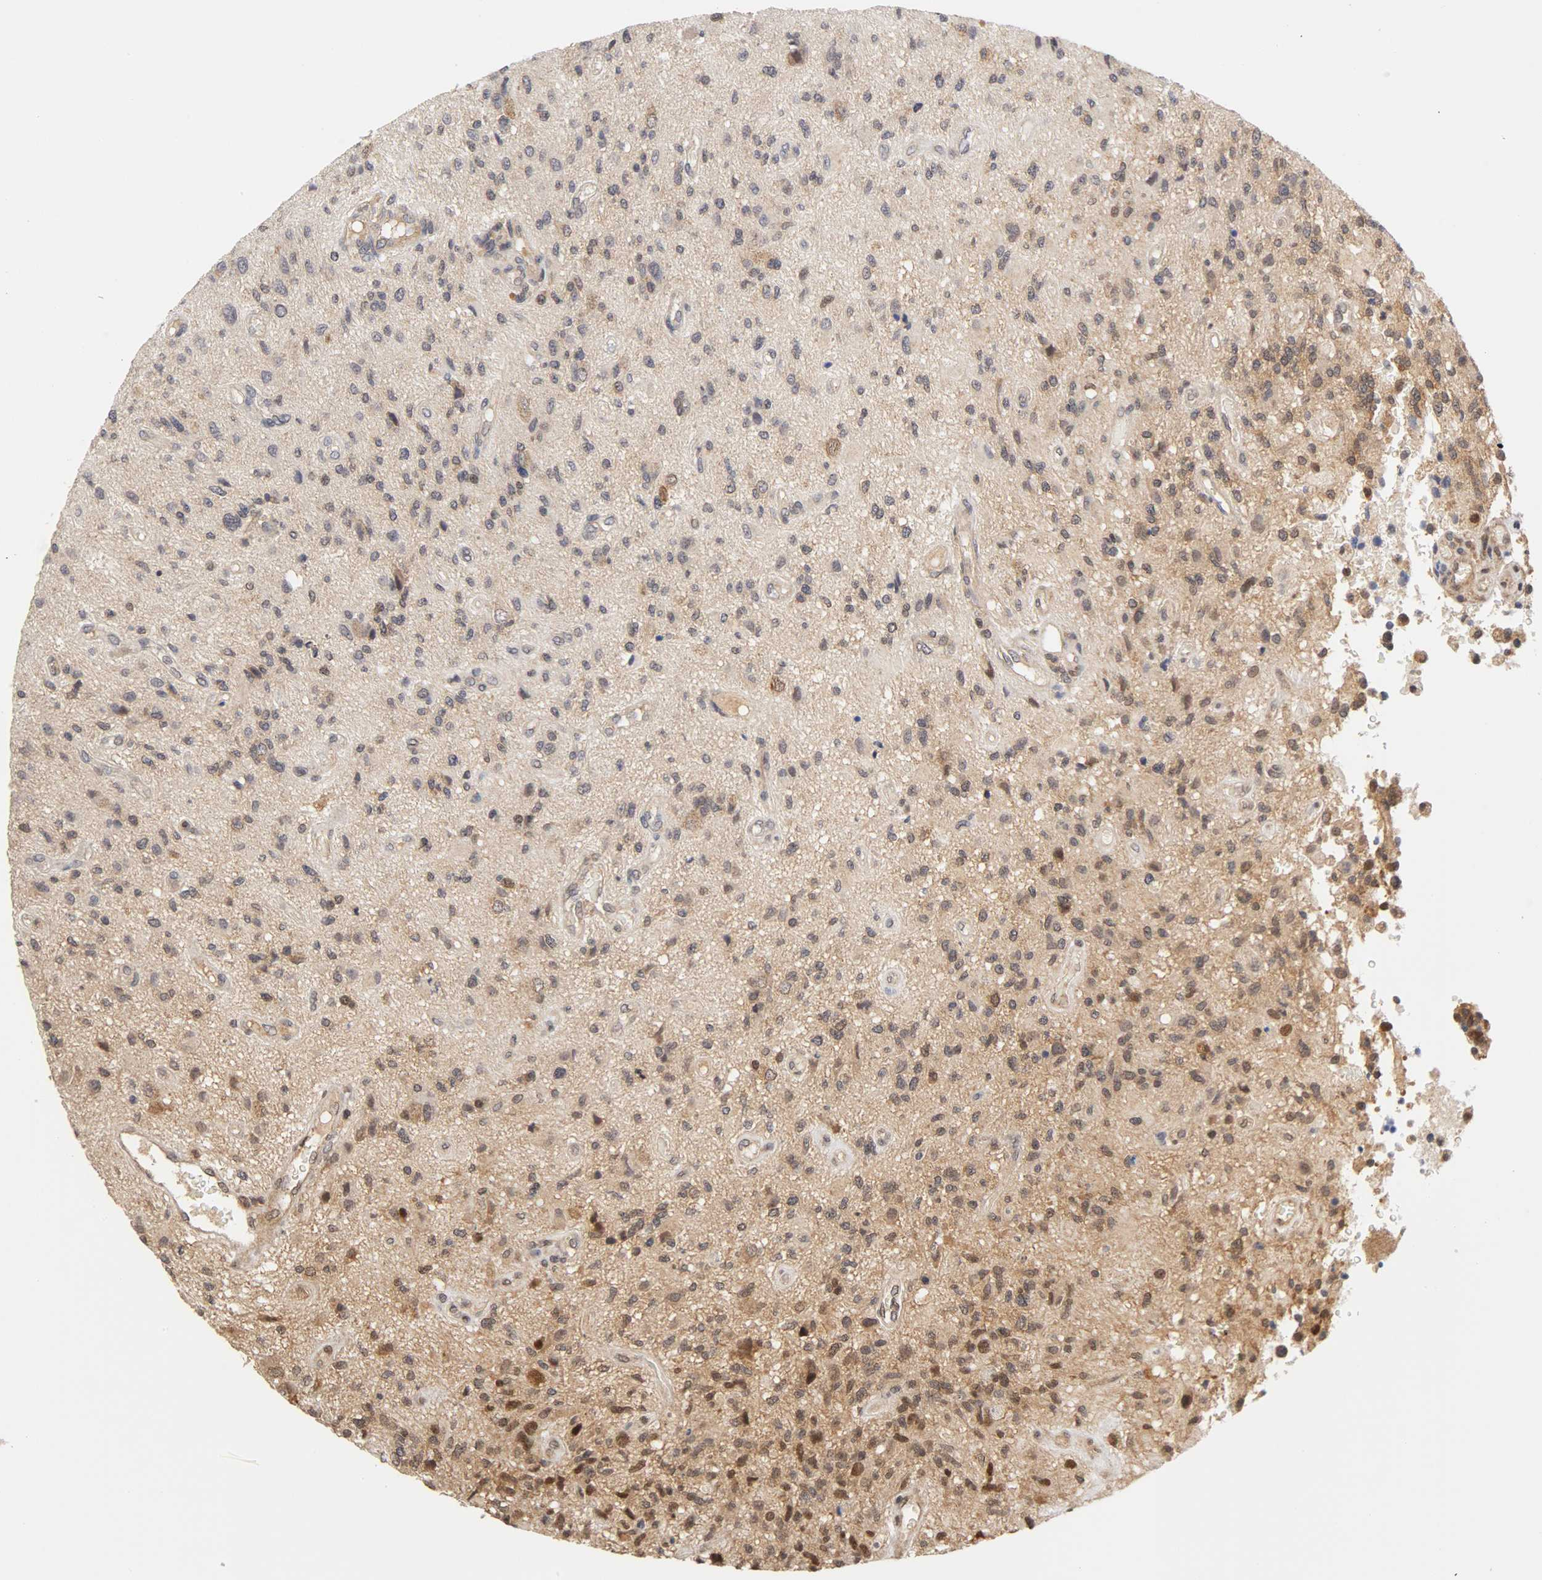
{"staining": {"intensity": "moderate", "quantity": ">75%", "location": "cytoplasmic/membranous,nuclear"}, "tissue": "glioma", "cell_type": "Tumor cells", "image_type": "cancer", "snomed": [{"axis": "morphology", "description": "Normal tissue, NOS"}, {"axis": "morphology", "description": "Glioma, malignant, High grade"}, {"axis": "topography", "description": "Cerebral cortex"}], "caption": "Human high-grade glioma (malignant) stained with a brown dye demonstrates moderate cytoplasmic/membranous and nuclear positive expression in approximately >75% of tumor cells.", "gene": "UBE2M", "patient": {"sex": "male", "age": 75}}